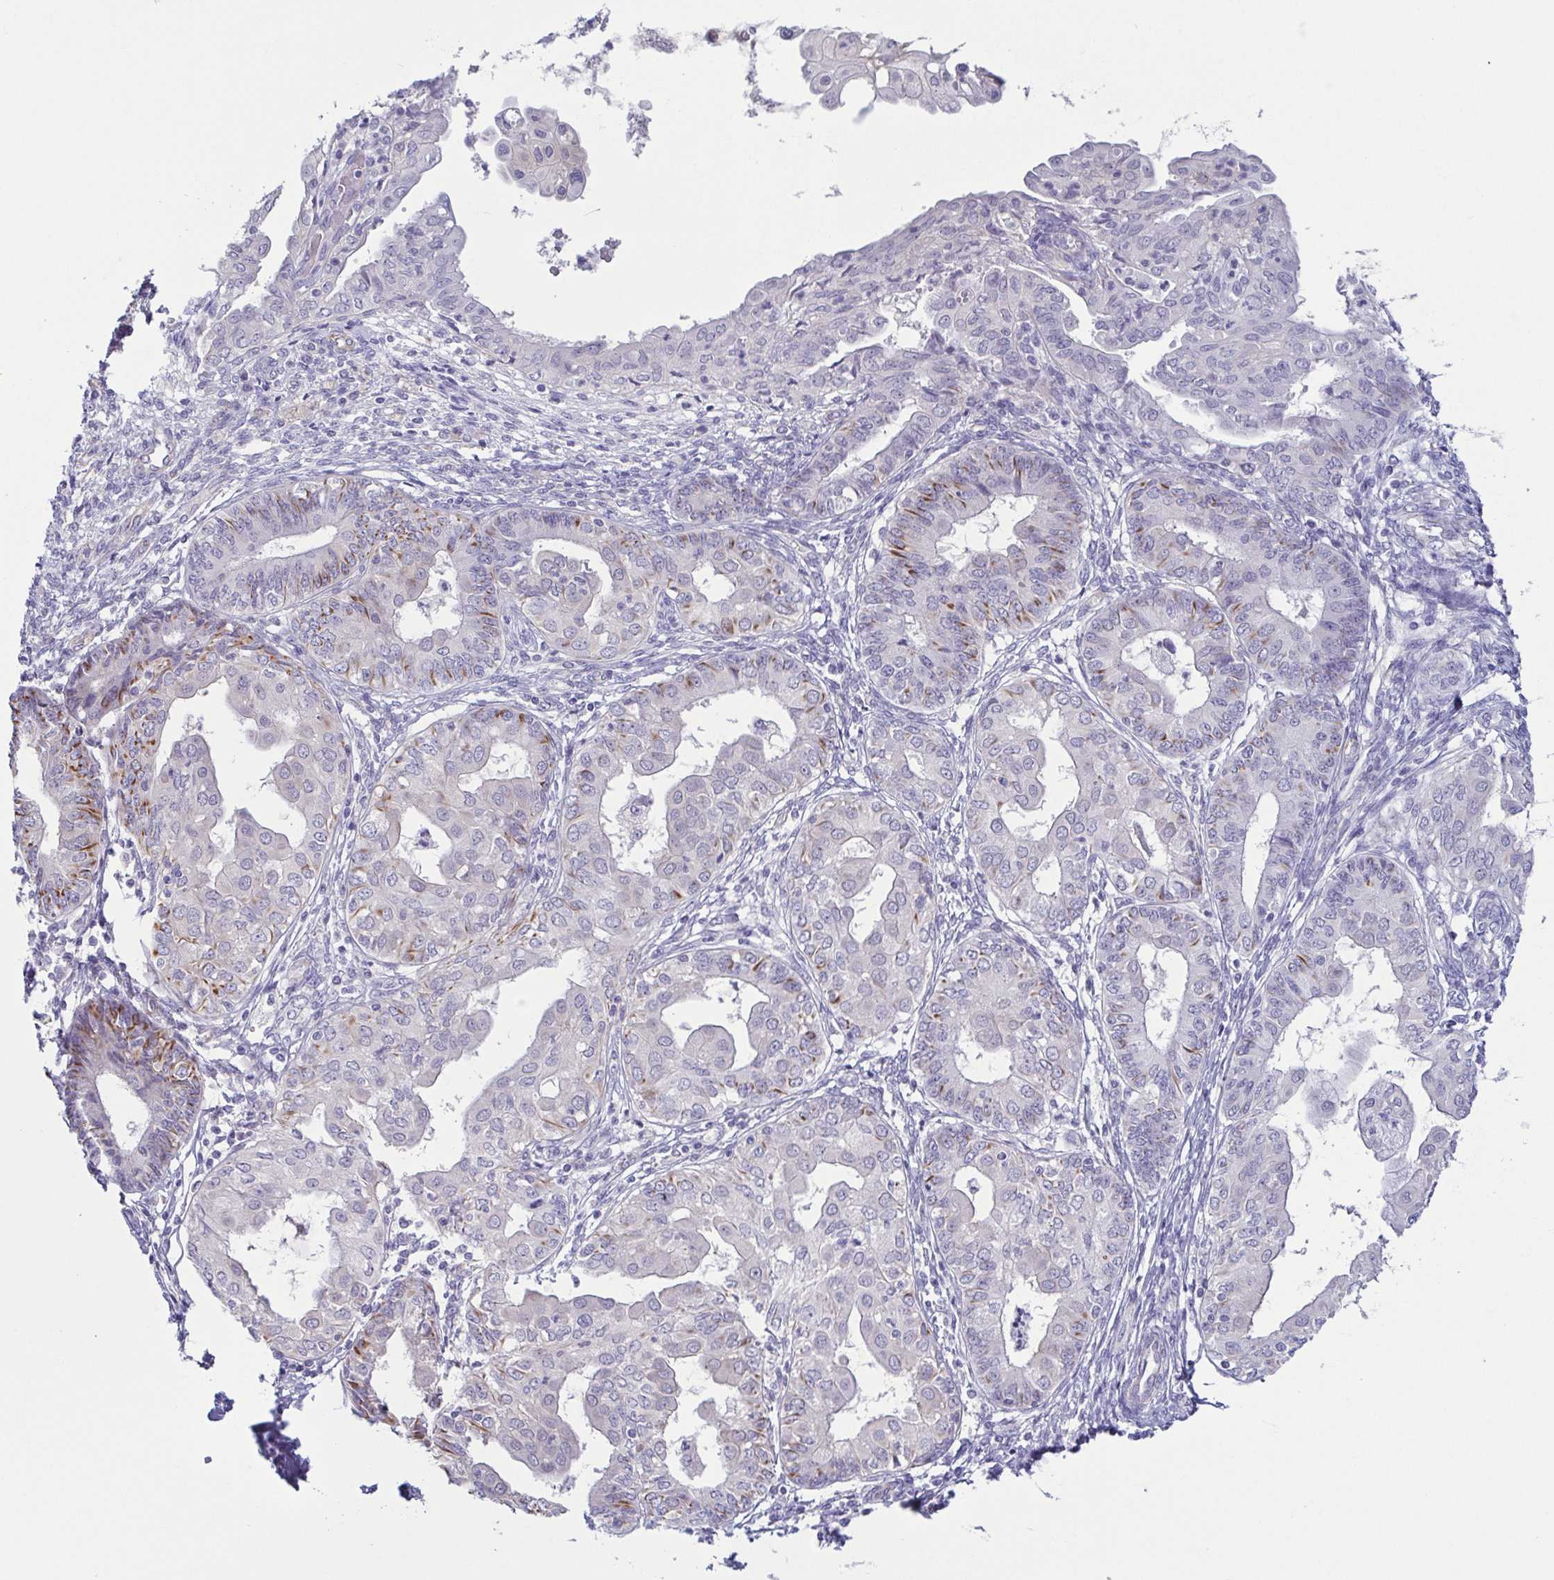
{"staining": {"intensity": "moderate", "quantity": "<25%", "location": "cytoplasmic/membranous"}, "tissue": "endometrial cancer", "cell_type": "Tumor cells", "image_type": "cancer", "snomed": [{"axis": "morphology", "description": "Adenocarcinoma, NOS"}, {"axis": "topography", "description": "Endometrium"}], "caption": "DAB immunohistochemical staining of human endometrial cancer demonstrates moderate cytoplasmic/membranous protein staining in about <25% of tumor cells. (Brightfield microscopy of DAB IHC at high magnification).", "gene": "COL17A1", "patient": {"sex": "female", "age": 68}}